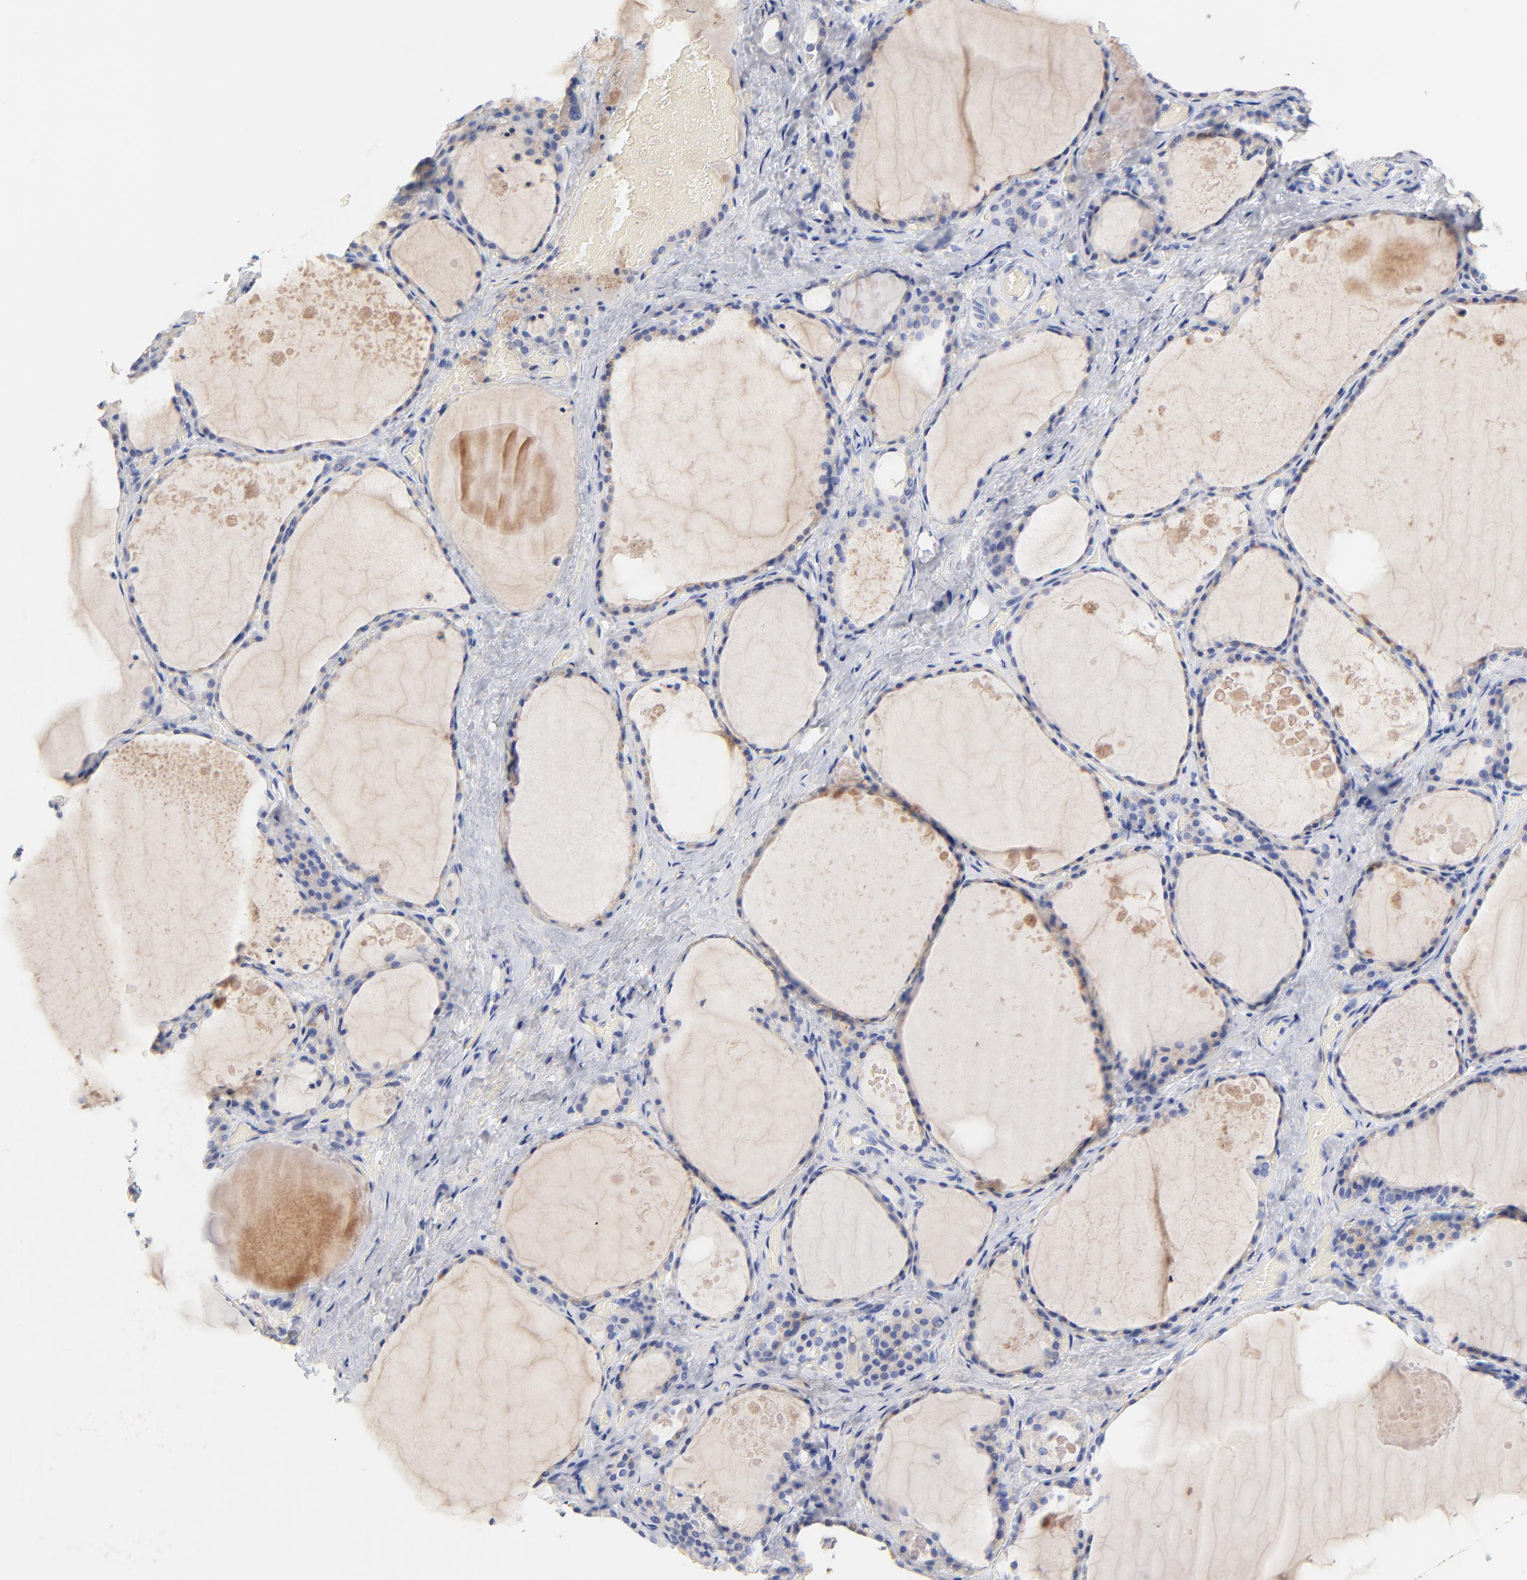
{"staining": {"intensity": "weak", "quantity": "<25%", "location": "cytoplasmic/membranous"}, "tissue": "thyroid gland", "cell_type": "Glandular cells", "image_type": "normal", "snomed": [{"axis": "morphology", "description": "Normal tissue, NOS"}, {"axis": "topography", "description": "Thyroid gland"}], "caption": "A micrograph of thyroid gland stained for a protein shows no brown staining in glandular cells. (Brightfield microscopy of DAB (3,3'-diaminobenzidine) IHC at high magnification).", "gene": "CPS1", "patient": {"sex": "male", "age": 61}}